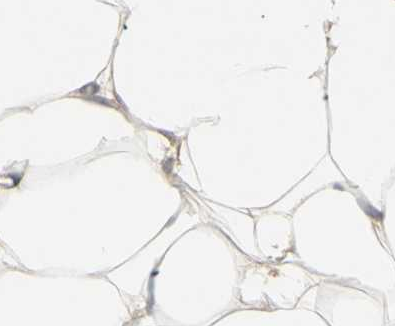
{"staining": {"intensity": "weak", "quantity": ">75%", "location": "cytoplasmic/membranous"}, "tissue": "adipose tissue", "cell_type": "Adipocytes", "image_type": "normal", "snomed": [{"axis": "morphology", "description": "Normal tissue, NOS"}, {"axis": "topography", "description": "Breast"}, {"axis": "topography", "description": "Adipose tissue"}], "caption": "Adipose tissue stained with DAB immunohistochemistry (IHC) exhibits low levels of weak cytoplasmic/membranous expression in about >75% of adipocytes. The staining was performed using DAB (3,3'-diaminobenzidine) to visualize the protein expression in brown, while the nuclei were stained in blue with hematoxylin (Magnification: 20x).", "gene": "CSK", "patient": {"sex": "female", "age": 25}}